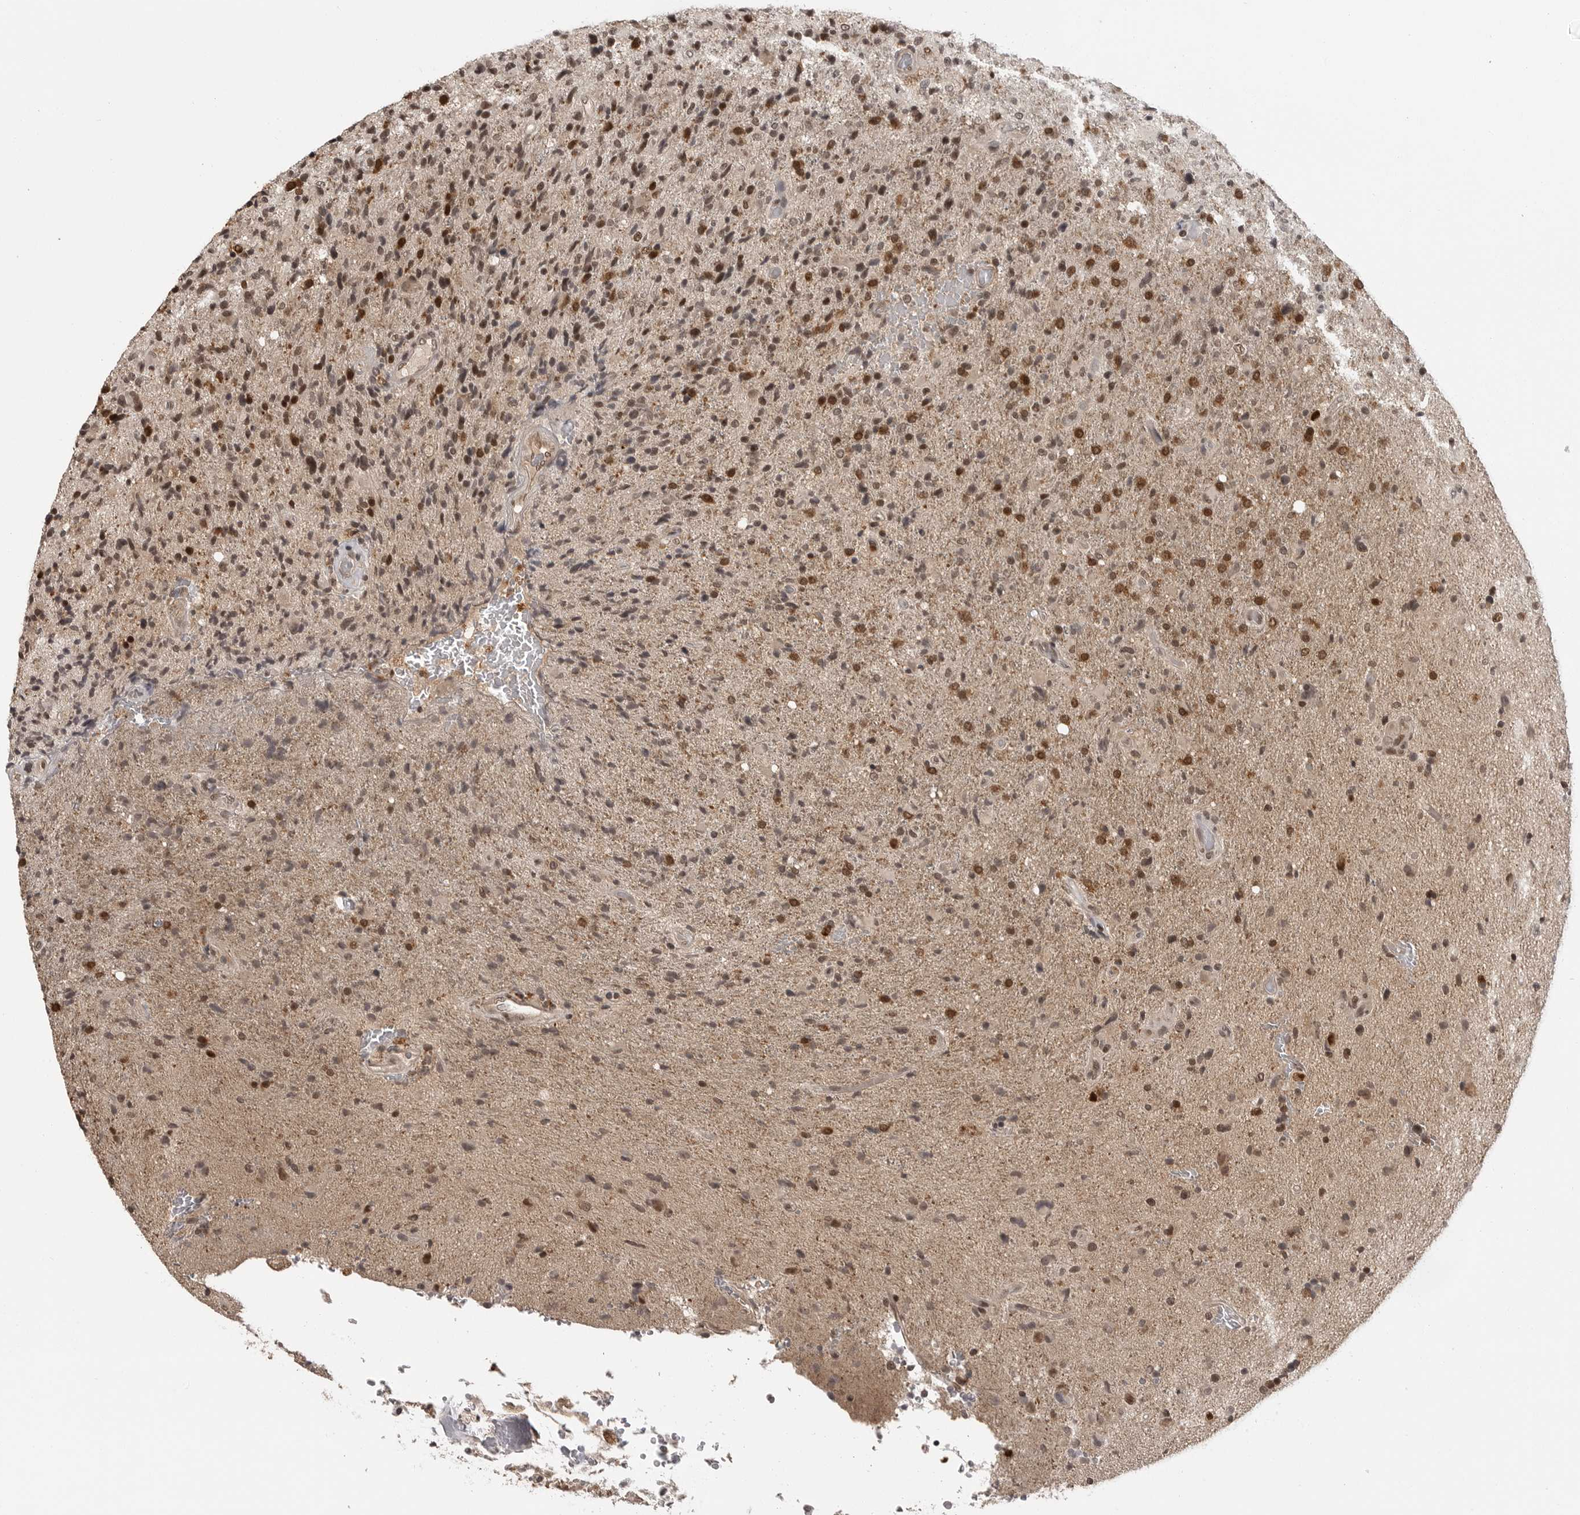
{"staining": {"intensity": "strong", "quantity": "25%-75%", "location": "cytoplasmic/membranous,nuclear"}, "tissue": "glioma", "cell_type": "Tumor cells", "image_type": "cancer", "snomed": [{"axis": "morphology", "description": "Glioma, malignant, High grade"}, {"axis": "topography", "description": "Brain"}], "caption": "Protein analysis of malignant glioma (high-grade) tissue exhibits strong cytoplasmic/membranous and nuclear expression in approximately 25%-75% of tumor cells. The protein of interest is shown in brown color, while the nuclei are stained blue.", "gene": "PEG3", "patient": {"sex": "male", "age": 72}}